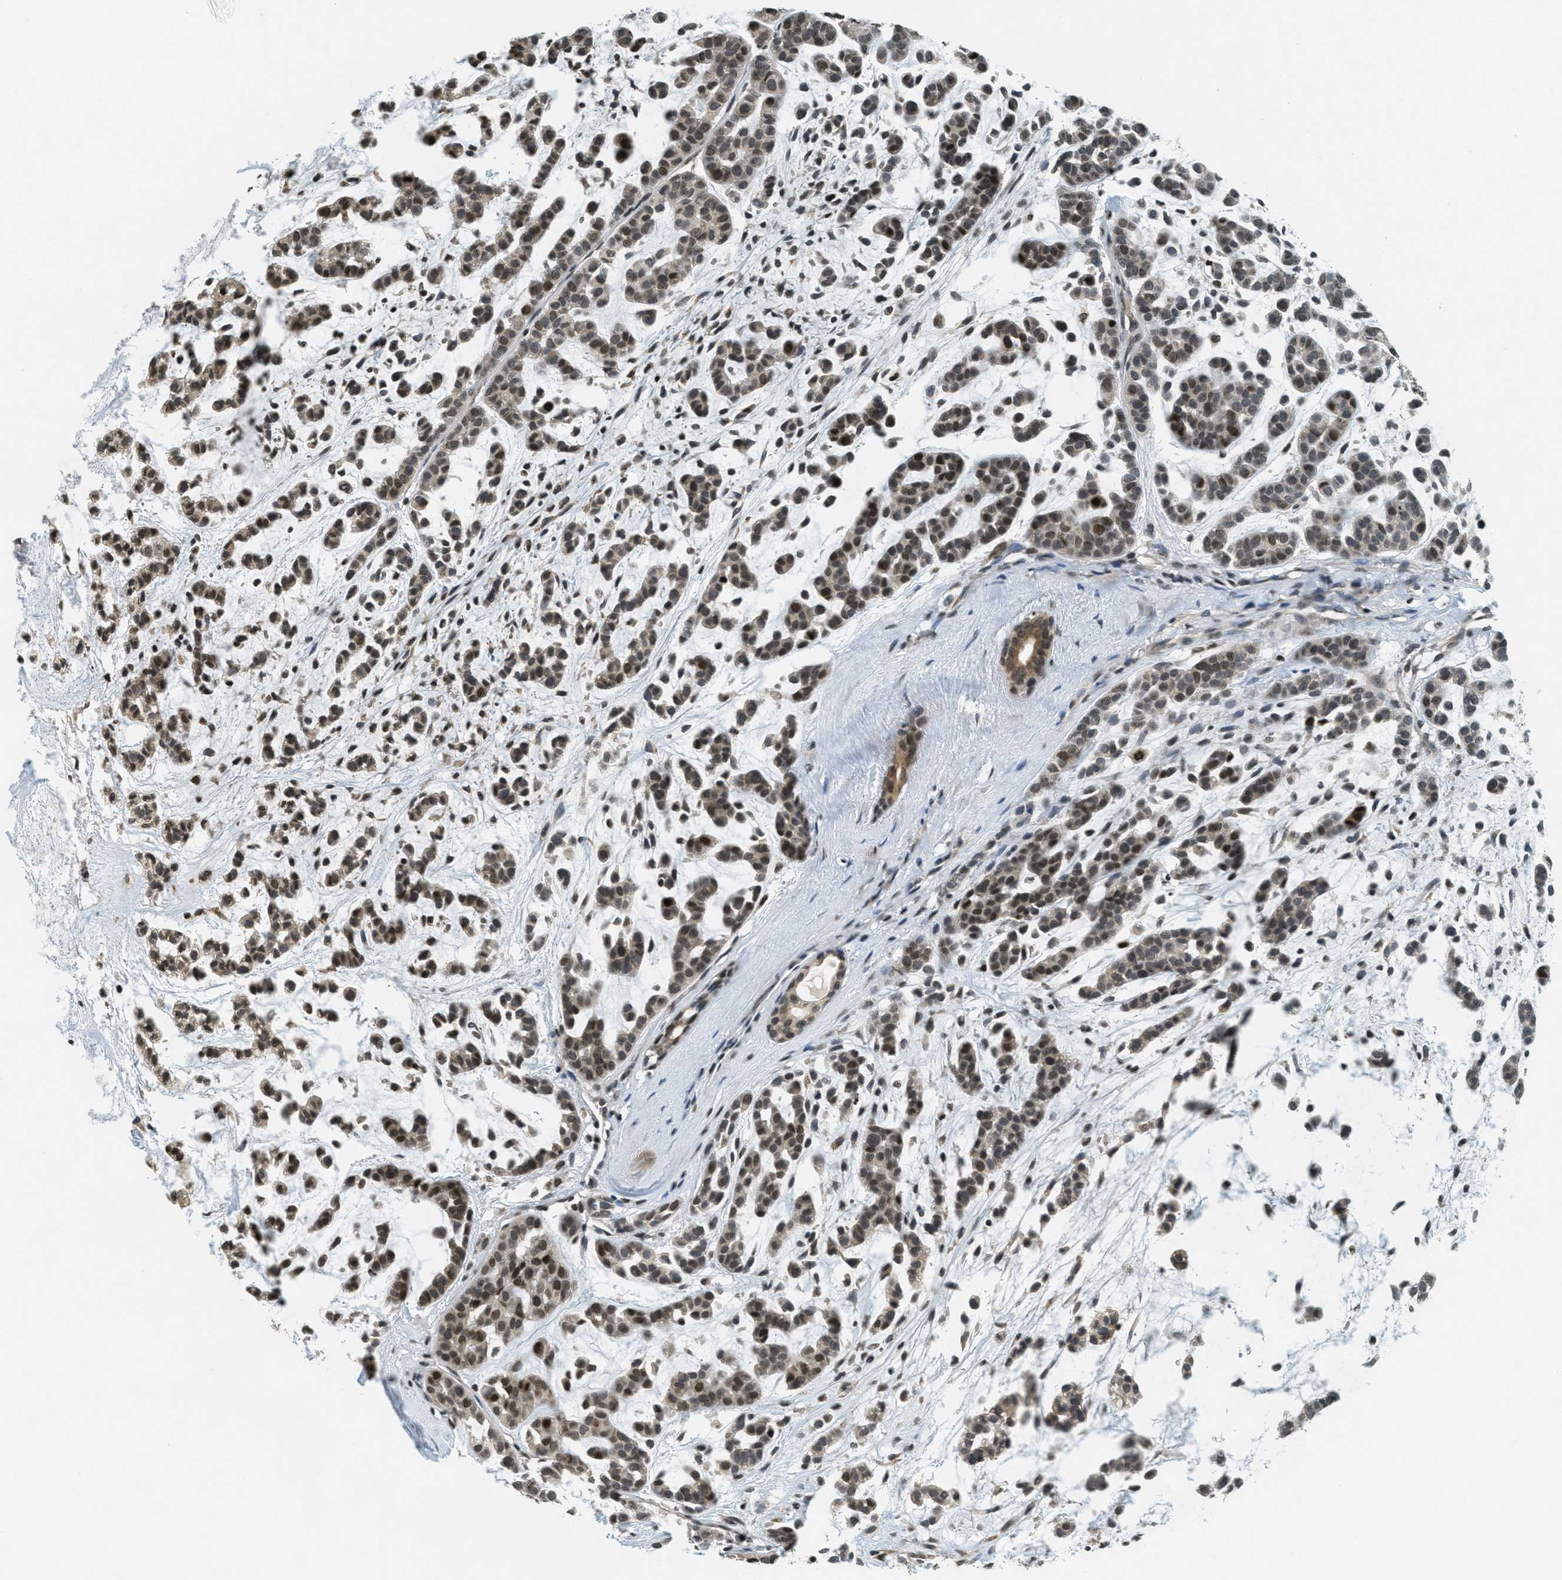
{"staining": {"intensity": "moderate", "quantity": ">75%", "location": "nuclear"}, "tissue": "head and neck cancer", "cell_type": "Tumor cells", "image_type": "cancer", "snomed": [{"axis": "morphology", "description": "Adenocarcinoma, NOS"}, {"axis": "morphology", "description": "Adenoma, NOS"}, {"axis": "topography", "description": "Head-Neck"}], "caption": "A histopathology image showing moderate nuclear positivity in about >75% of tumor cells in head and neck cancer, as visualized by brown immunohistochemical staining.", "gene": "LDB2", "patient": {"sex": "female", "age": 55}}